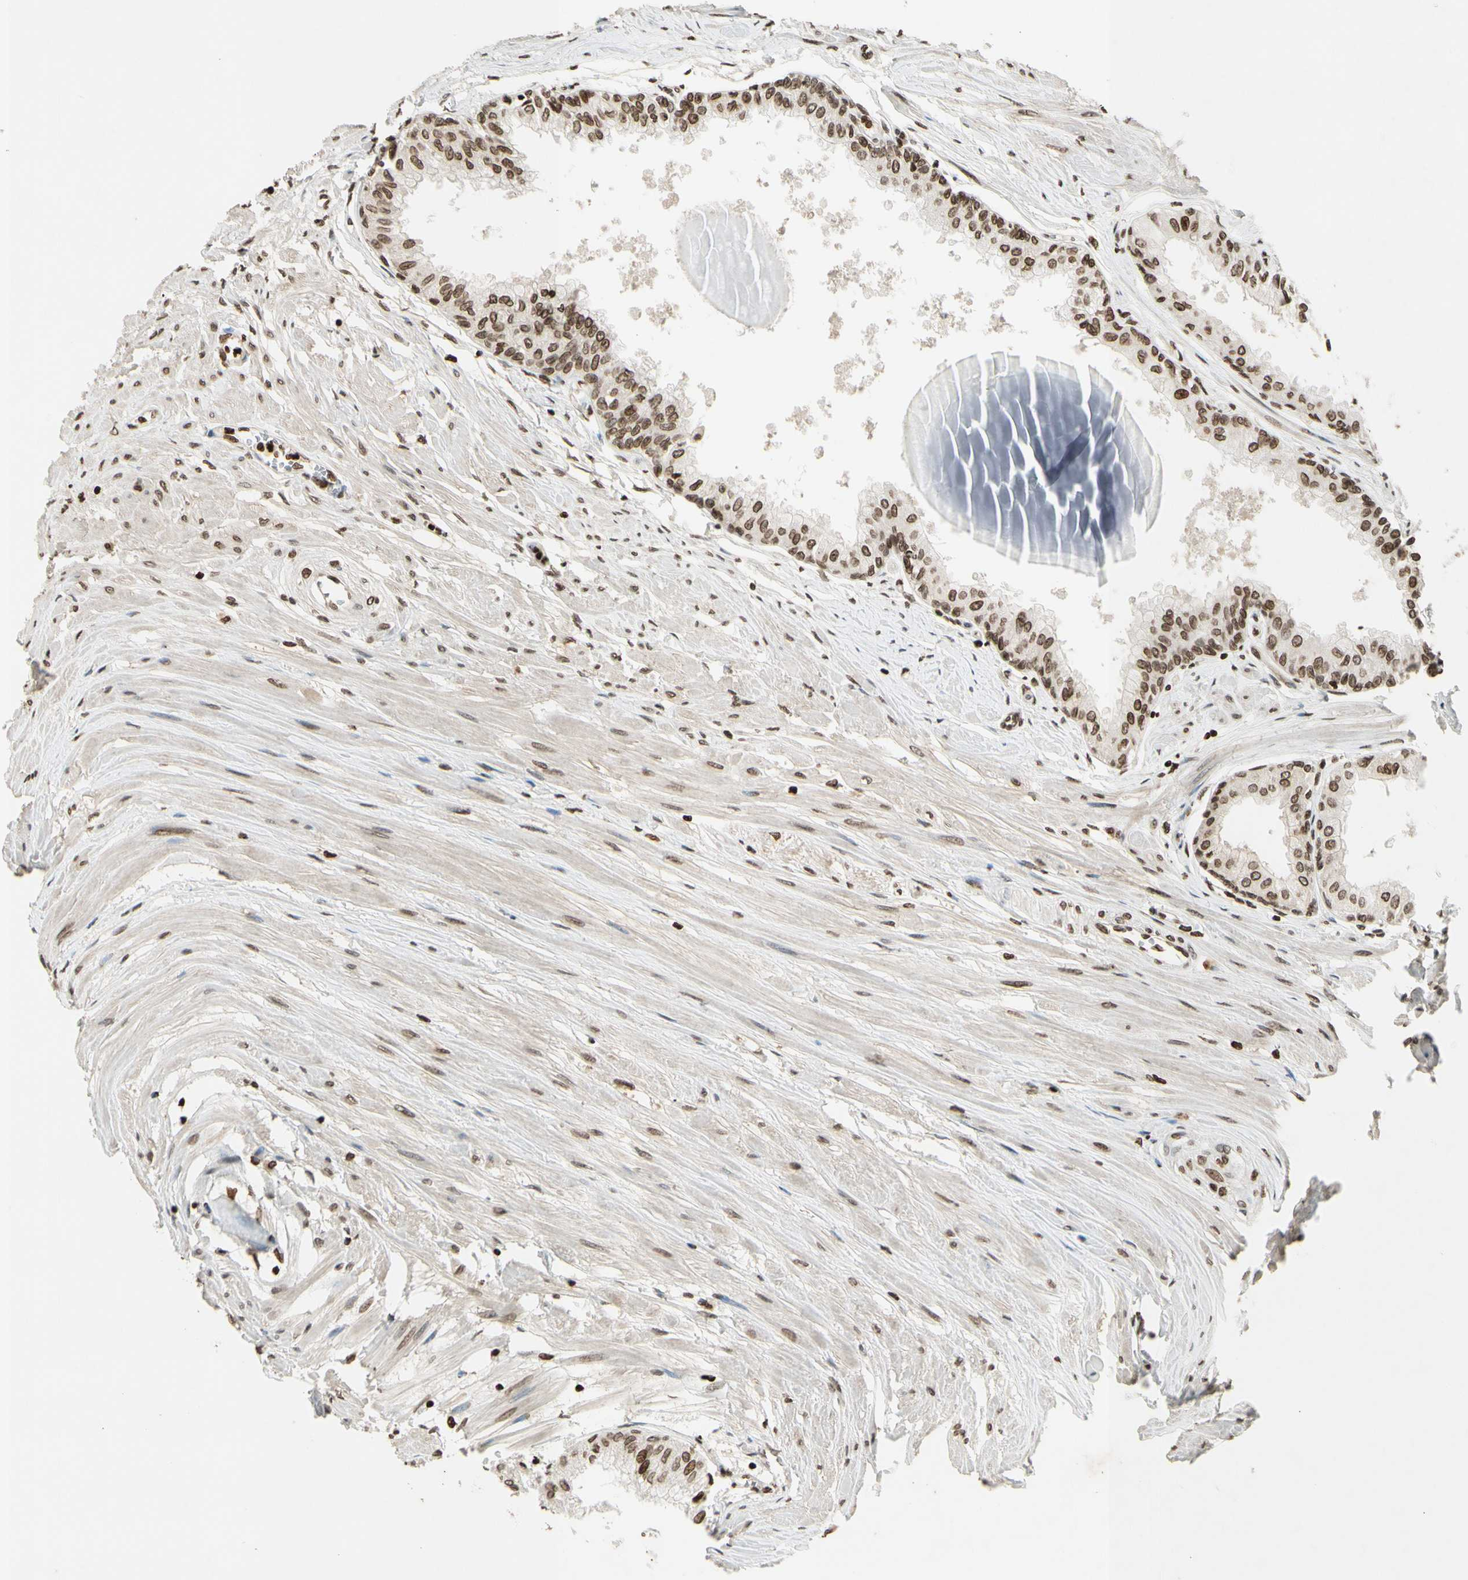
{"staining": {"intensity": "moderate", "quantity": ">75%", "location": "nuclear"}, "tissue": "prostate", "cell_type": "Glandular cells", "image_type": "normal", "snomed": [{"axis": "morphology", "description": "Normal tissue, NOS"}, {"axis": "topography", "description": "Prostate"}, {"axis": "topography", "description": "Seminal veicle"}], "caption": "Prostate stained for a protein (brown) shows moderate nuclear positive staining in about >75% of glandular cells.", "gene": "RORA", "patient": {"sex": "male", "age": 60}}